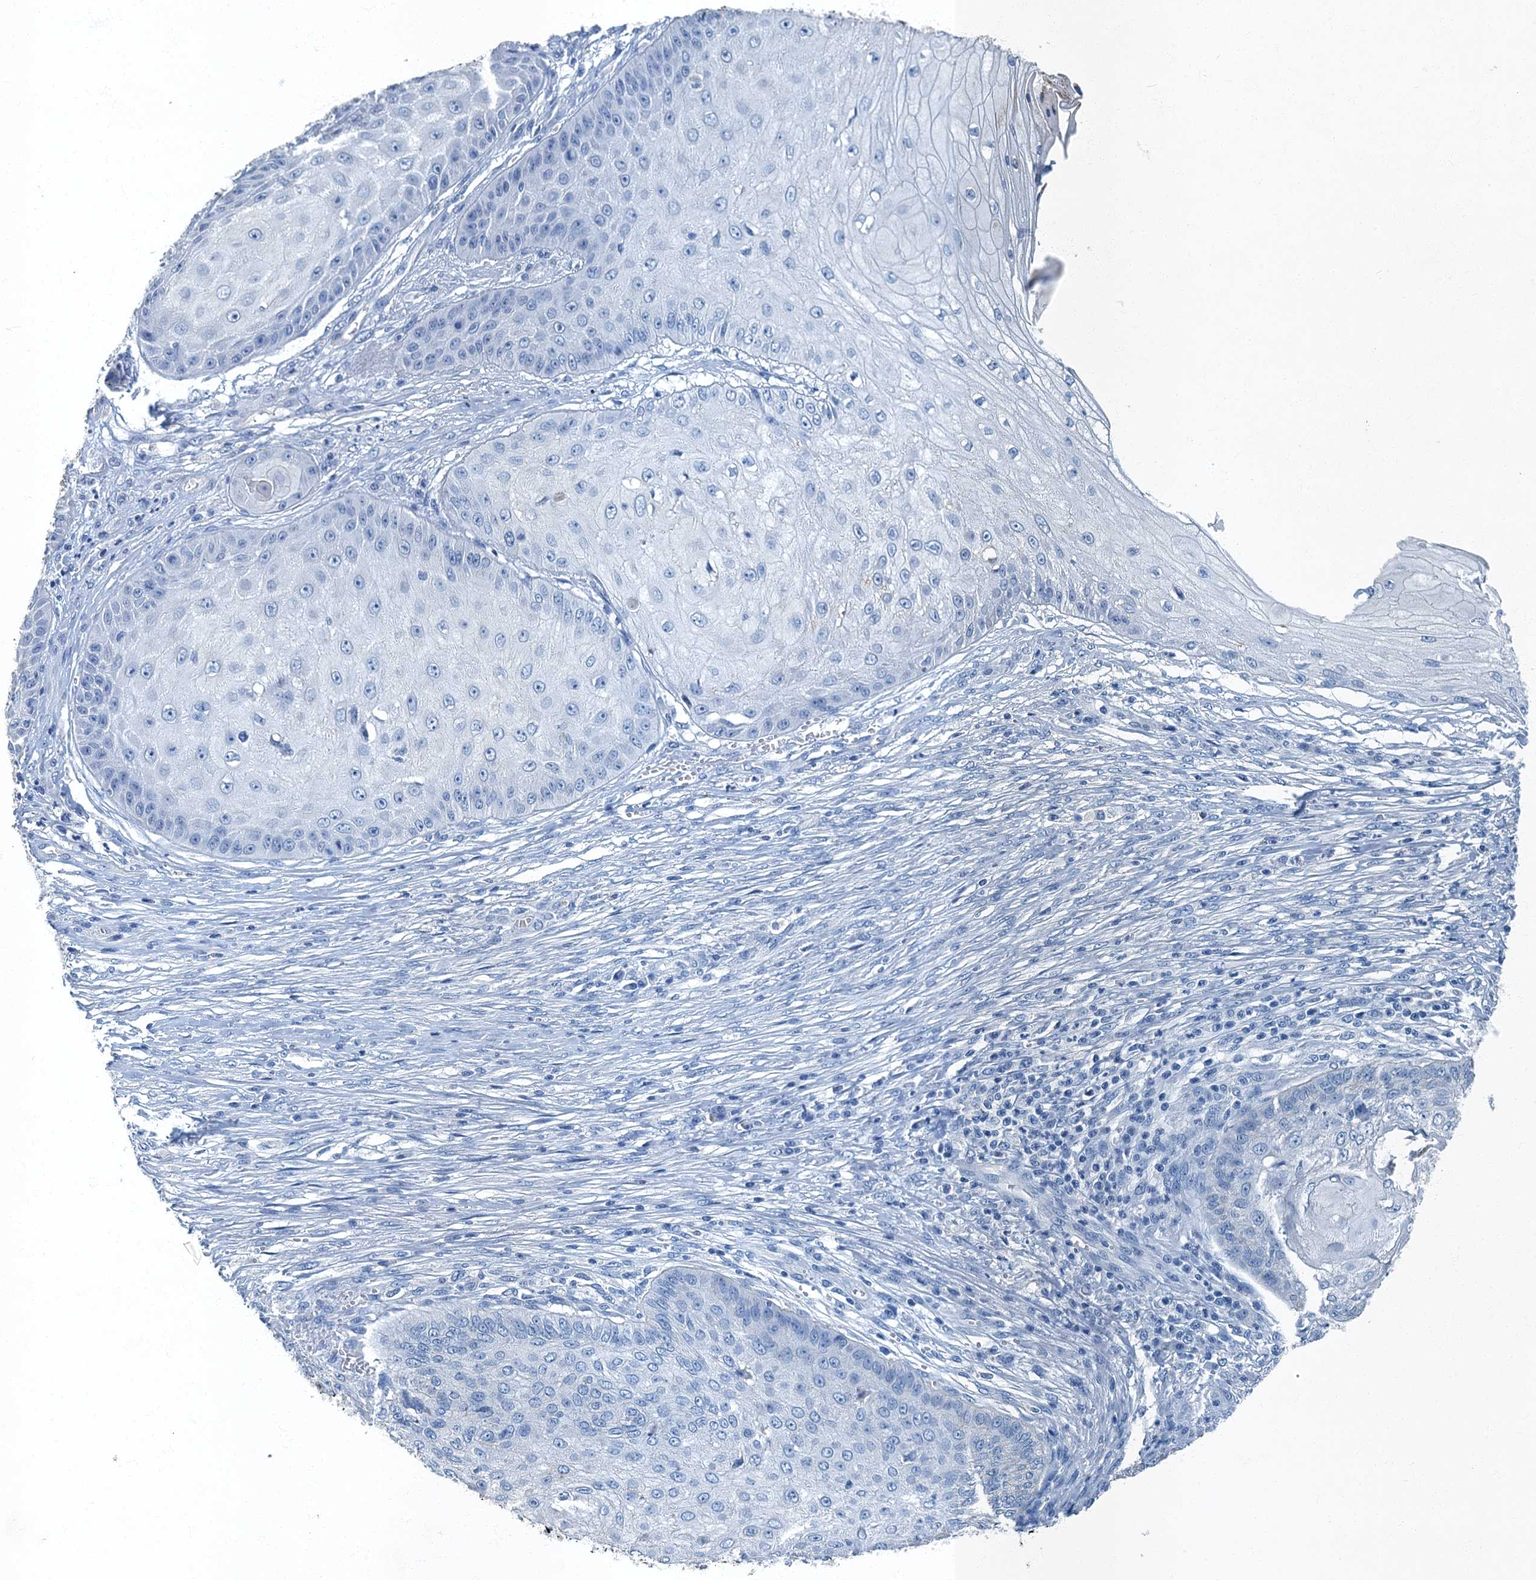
{"staining": {"intensity": "negative", "quantity": "none", "location": "none"}, "tissue": "skin cancer", "cell_type": "Tumor cells", "image_type": "cancer", "snomed": [{"axis": "morphology", "description": "Squamous cell carcinoma, NOS"}, {"axis": "topography", "description": "Skin"}], "caption": "Immunohistochemistry histopathology image of neoplastic tissue: skin squamous cell carcinoma stained with DAB exhibits no significant protein staining in tumor cells.", "gene": "GADL1", "patient": {"sex": "male", "age": 70}}